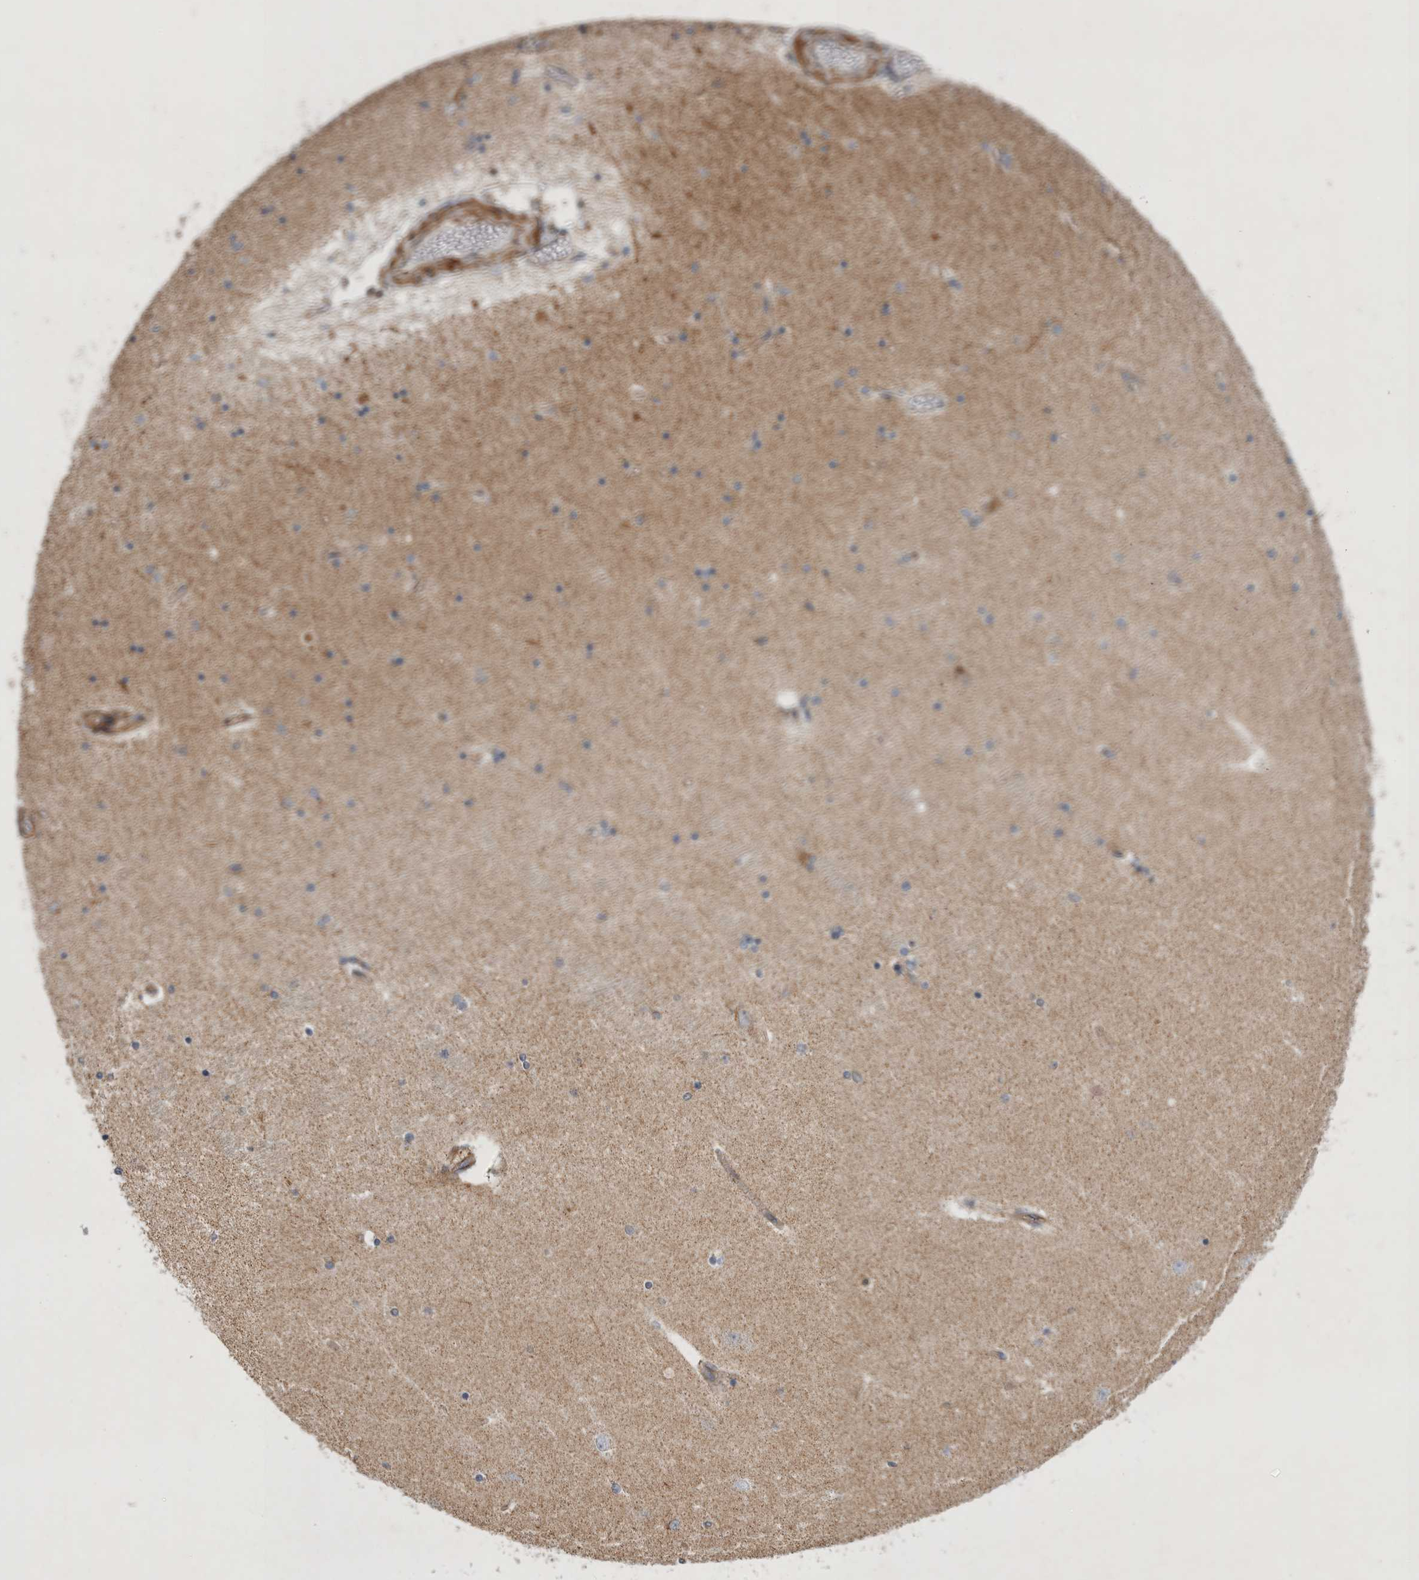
{"staining": {"intensity": "weak", "quantity": "<25%", "location": "cytoplasmic/membranous"}, "tissue": "hippocampus", "cell_type": "Glial cells", "image_type": "normal", "snomed": [{"axis": "morphology", "description": "Normal tissue, NOS"}, {"axis": "topography", "description": "Hippocampus"}], "caption": "Immunohistochemistry (IHC) of unremarkable hippocampus reveals no staining in glial cells. The staining was performed using DAB to visualize the protein expression in brown, while the nuclei were stained in blue with hematoxylin (Magnification: 20x).", "gene": "SFXN2", "patient": {"sex": "female", "age": 54}}